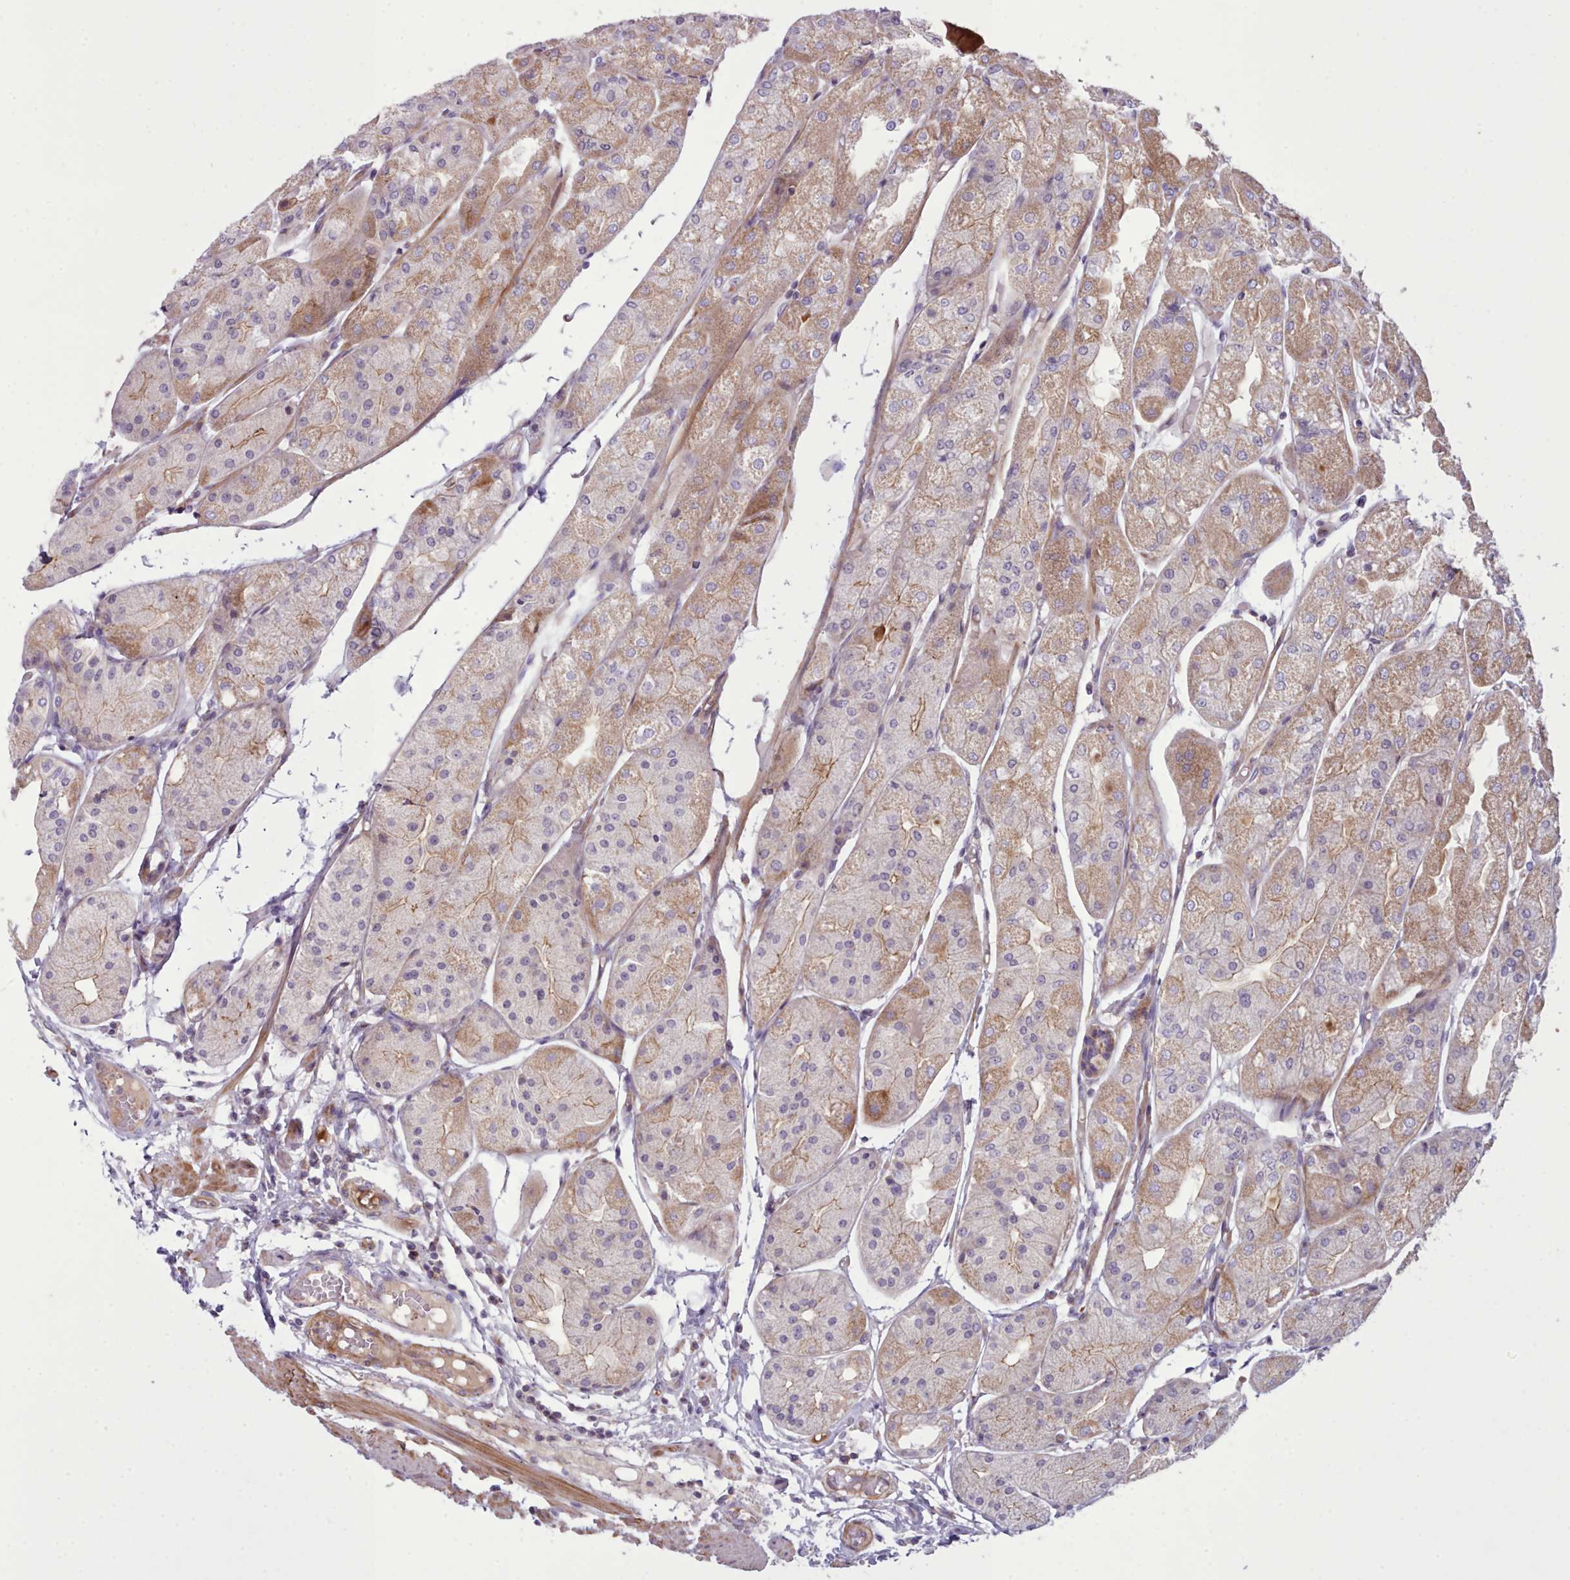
{"staining": {"intensity": "moderate", "quantity": "25%-75%", "location": "cytoplasmic/membranous"}, "tissue": "stomach", "cell_type": "Glandular cells", "image_type": "normal", "snomed": [{"axis": "morphology", "description": "Normal tissue, NOS"}, {"axis": "topography", "description": "Stomach, upper"}], "caption": "Human stomach stained with a protein marker displays moderate staining in glandular cells.", "gene": "TENT4B", "patient": {"sex": "male", "age": 72}}